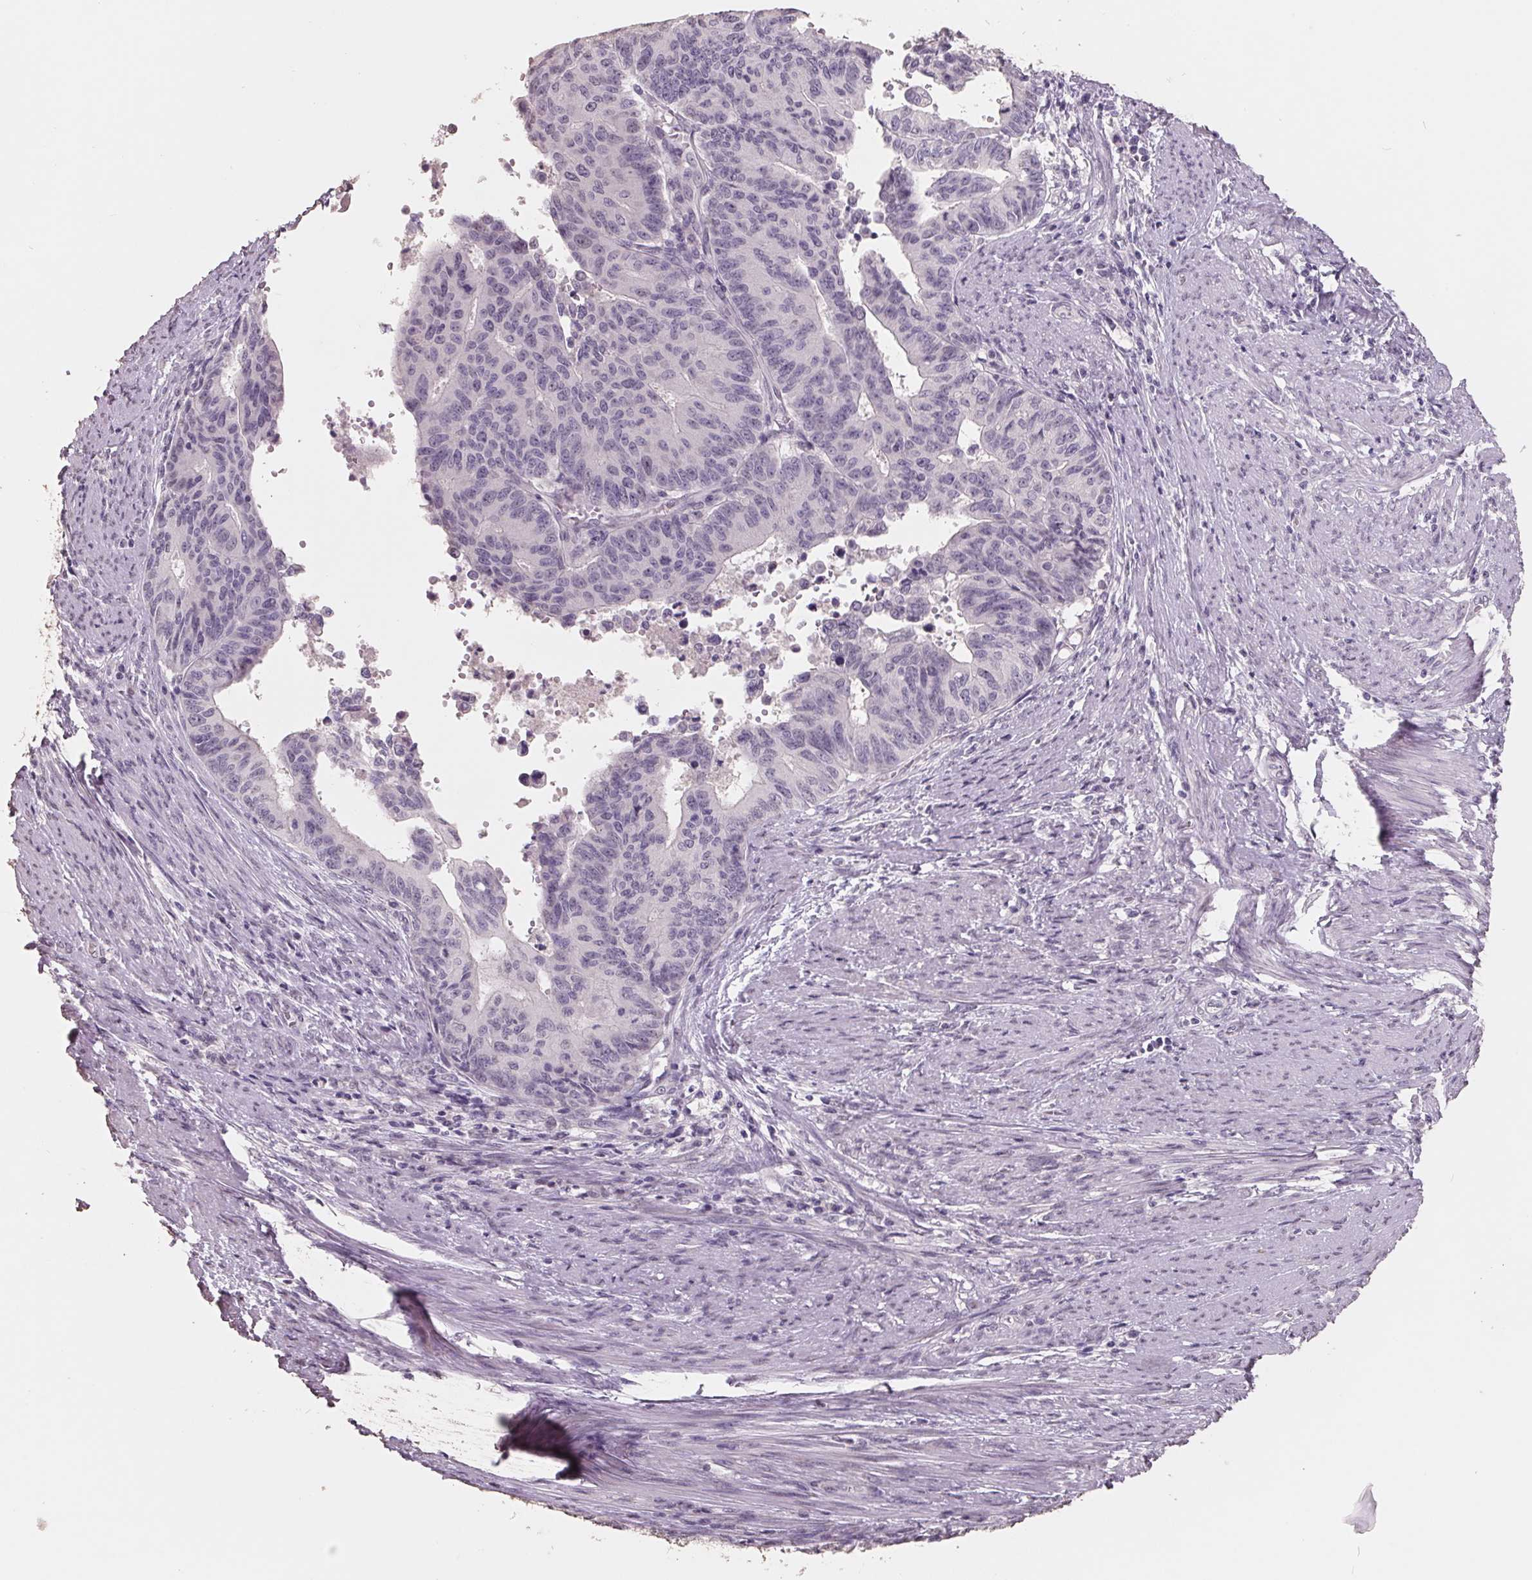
{"staining": {"intensity": "negative", "quantity": "none", "location": "none"}, "tissue": "endometrial cancer", "cell_type": "Tumor cells", "image_type": "cancer", "snomed": [{"axis": "morphology", "description": "Adenocarcinoma, NOS"}, {"axis": "topography", "description": "Endometrium"}], "caption": "Tumor cells show no significant positivity in endometrial adenocarcinoma.", "gene": "FTCD", "patient": {"sex": "female", "age": 65}}